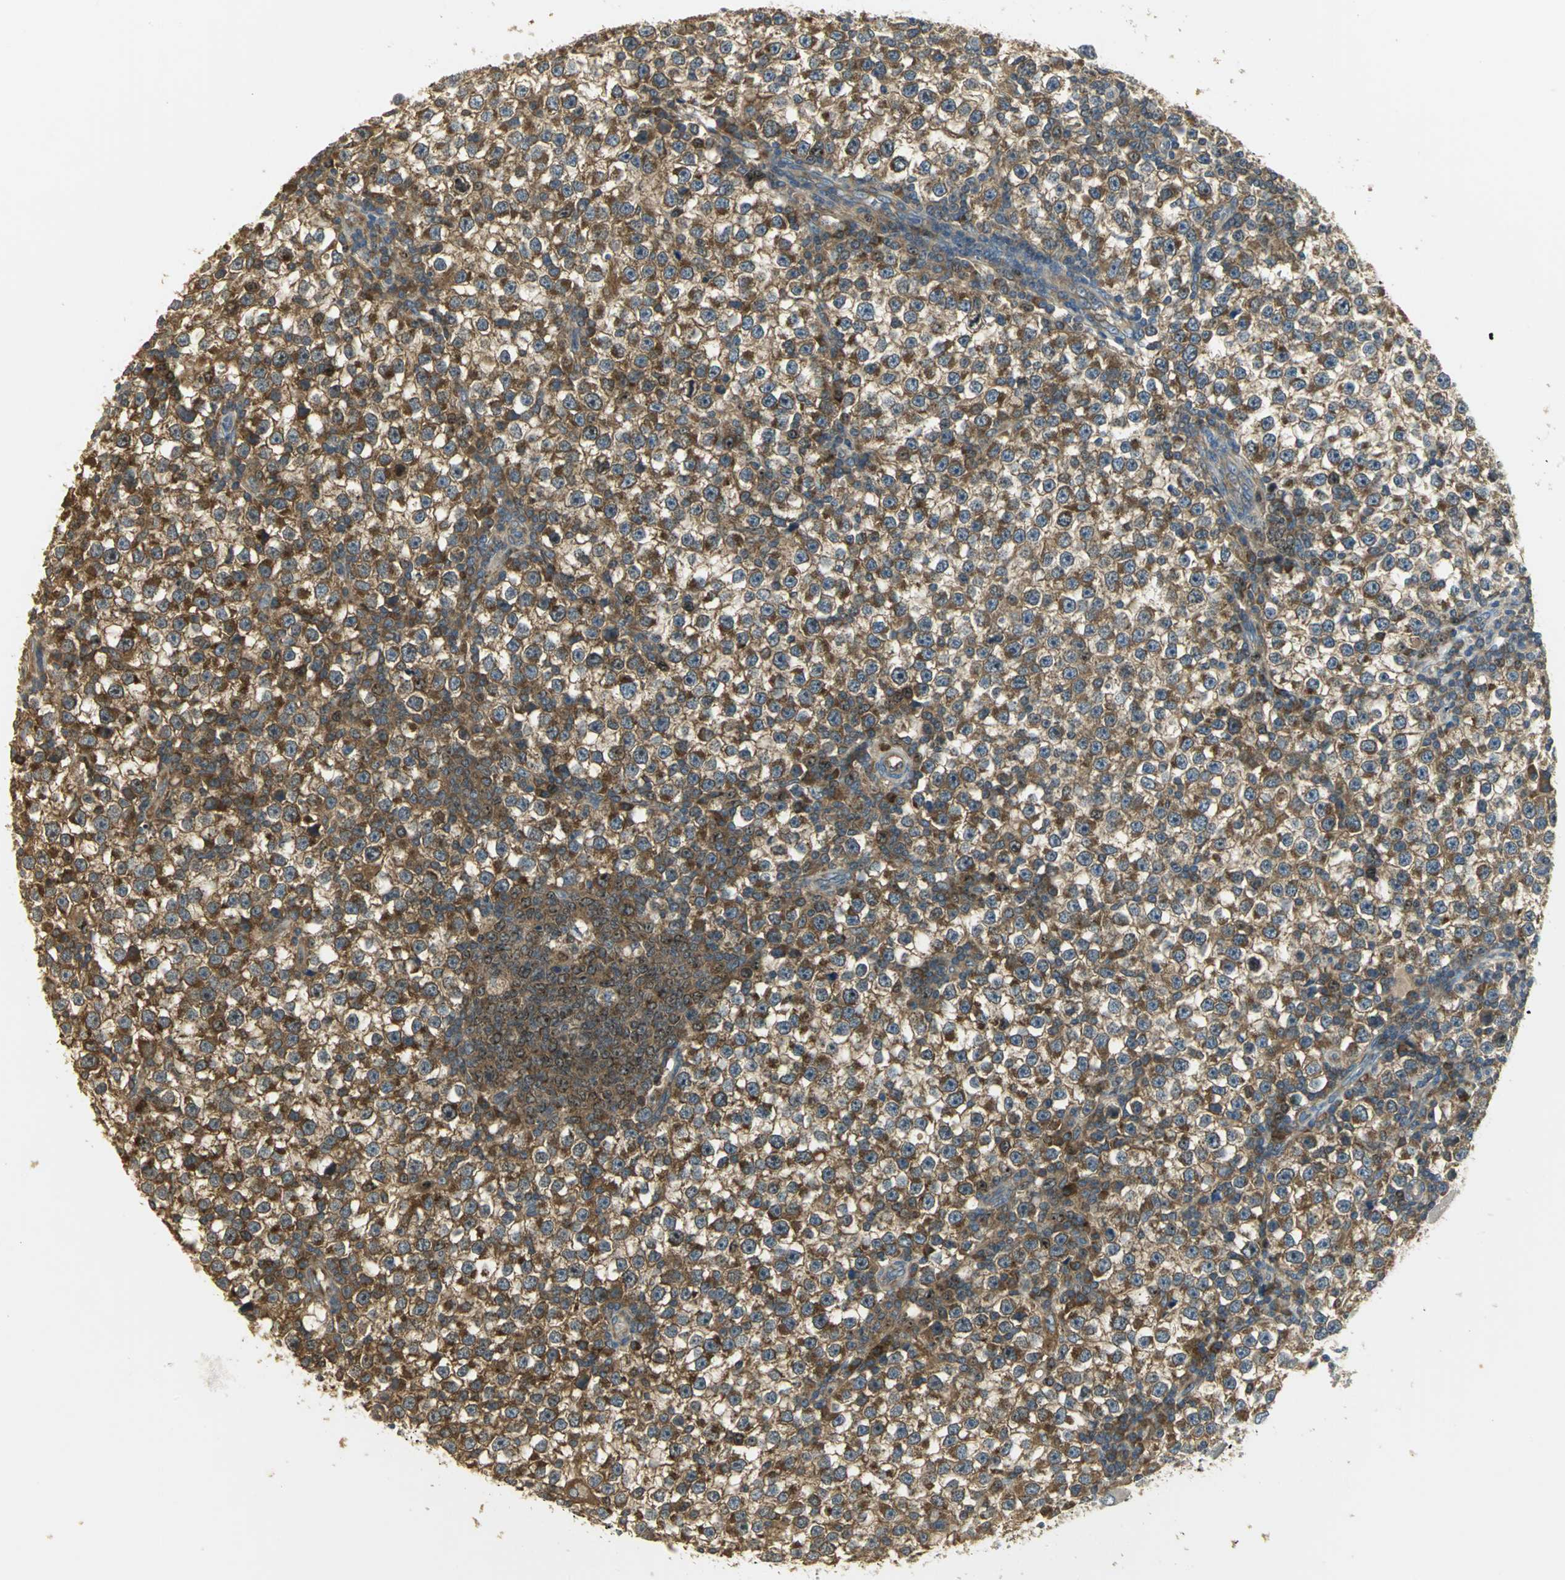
{"staining": {"intensity": "strong", "quantity": ">75%", "location": "cytoplasmic/membranous"}, "tissue": "testis cancer", "cell_type": "Tumor cells", "image_type": "cancer", "snomed": [{"axis": "morphology", "description": "Seminoma, NOS"}, {"axis": "topography", "description": "Testis"}], "caption": "The immunohistochemical stain labels strong cytoplasmic/membranous positivity in tumor cells of seminoma (testis) tissue.", "gene": "RARS1", "patient": {"sex": "male", "age": 65}}